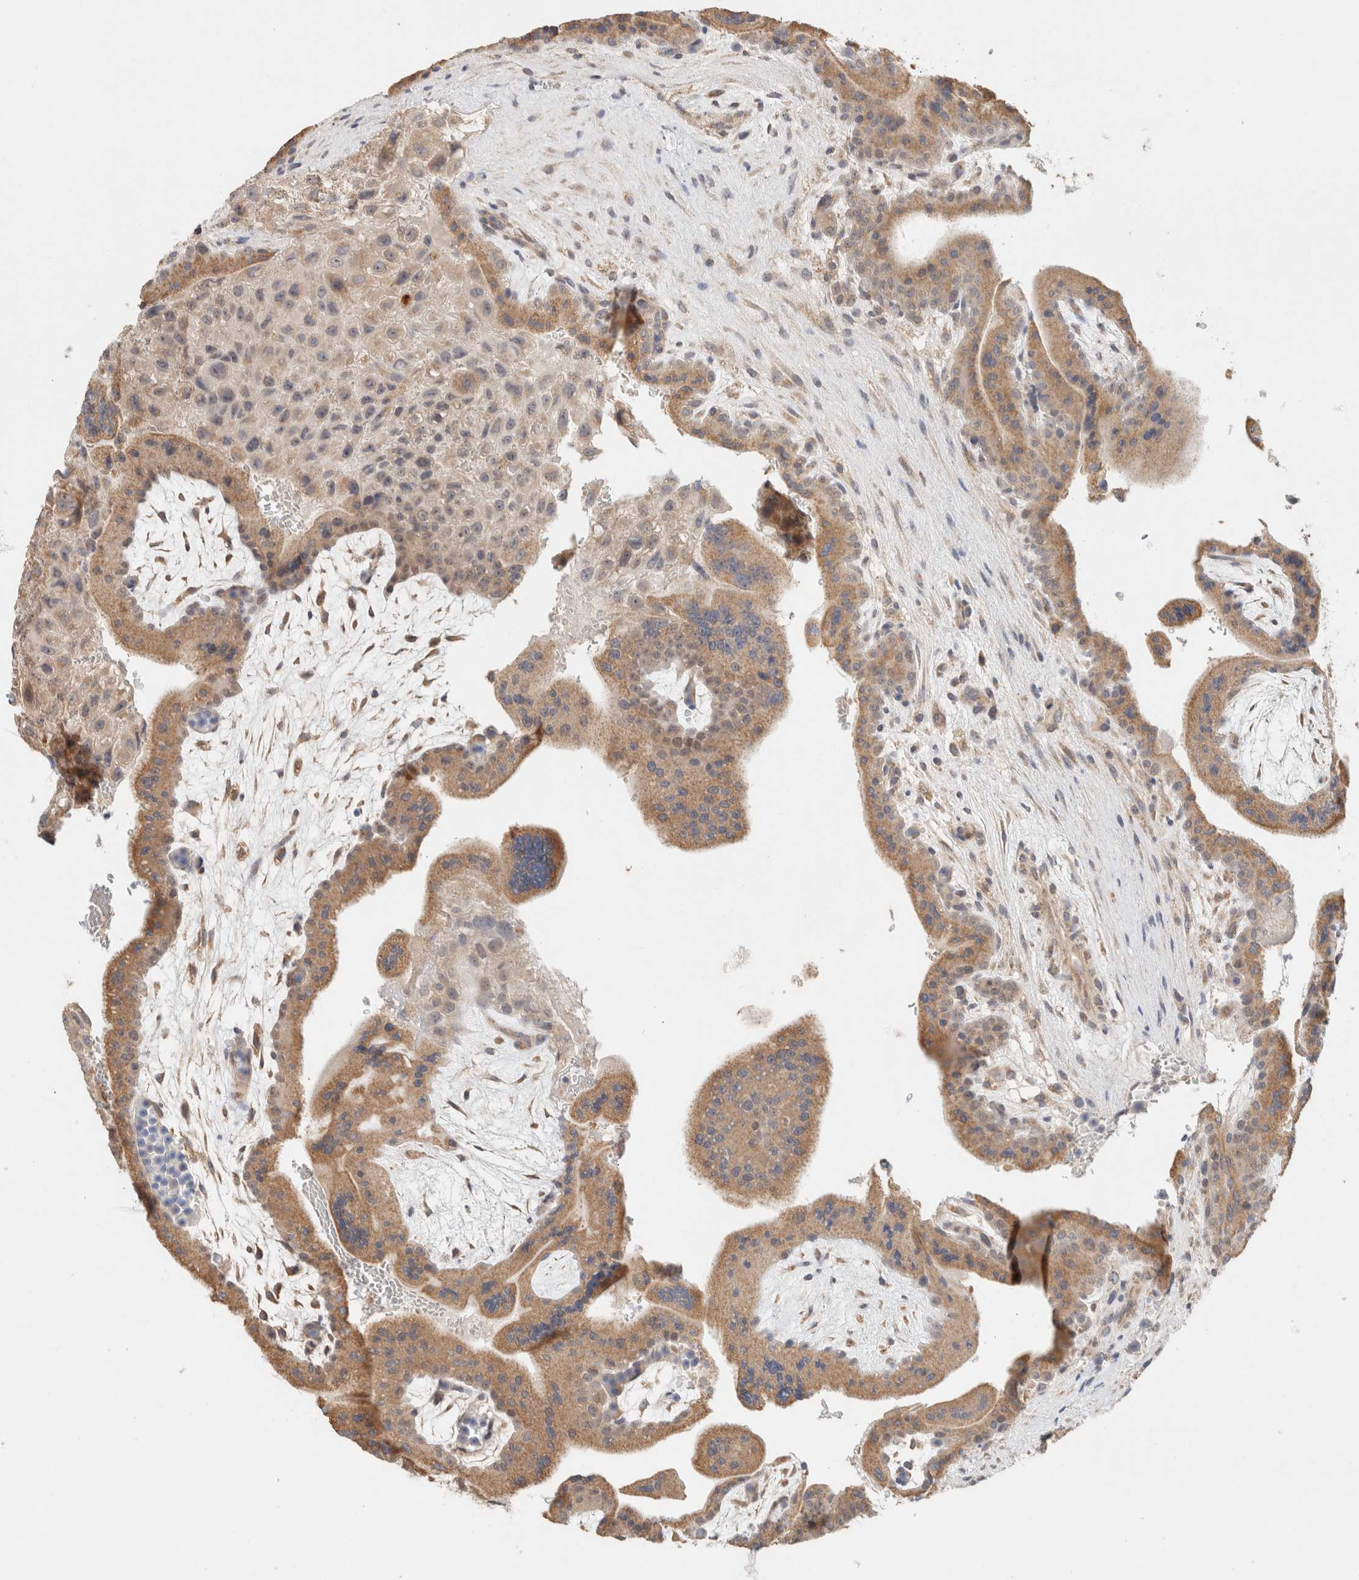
{"staining": {"intensity": "moderate", "quantity": ">75%", "location": "cytoplasmic/membranous"}, "tissue": "placenta", "cell_type": "Decidual cells", "image_type": "normal", "snomed": [{"axis": "morphology", "description": "Normal tissue, NOS"}, {"axis": "topography", "description": "Placenta"}], "caption": "Protein staining displays moderate cytoplasmic/membranous staining in about >75% of decidual cells in normal placenta.", "gene": "CA13", "patient": {"sex": "female", "age": 35}}